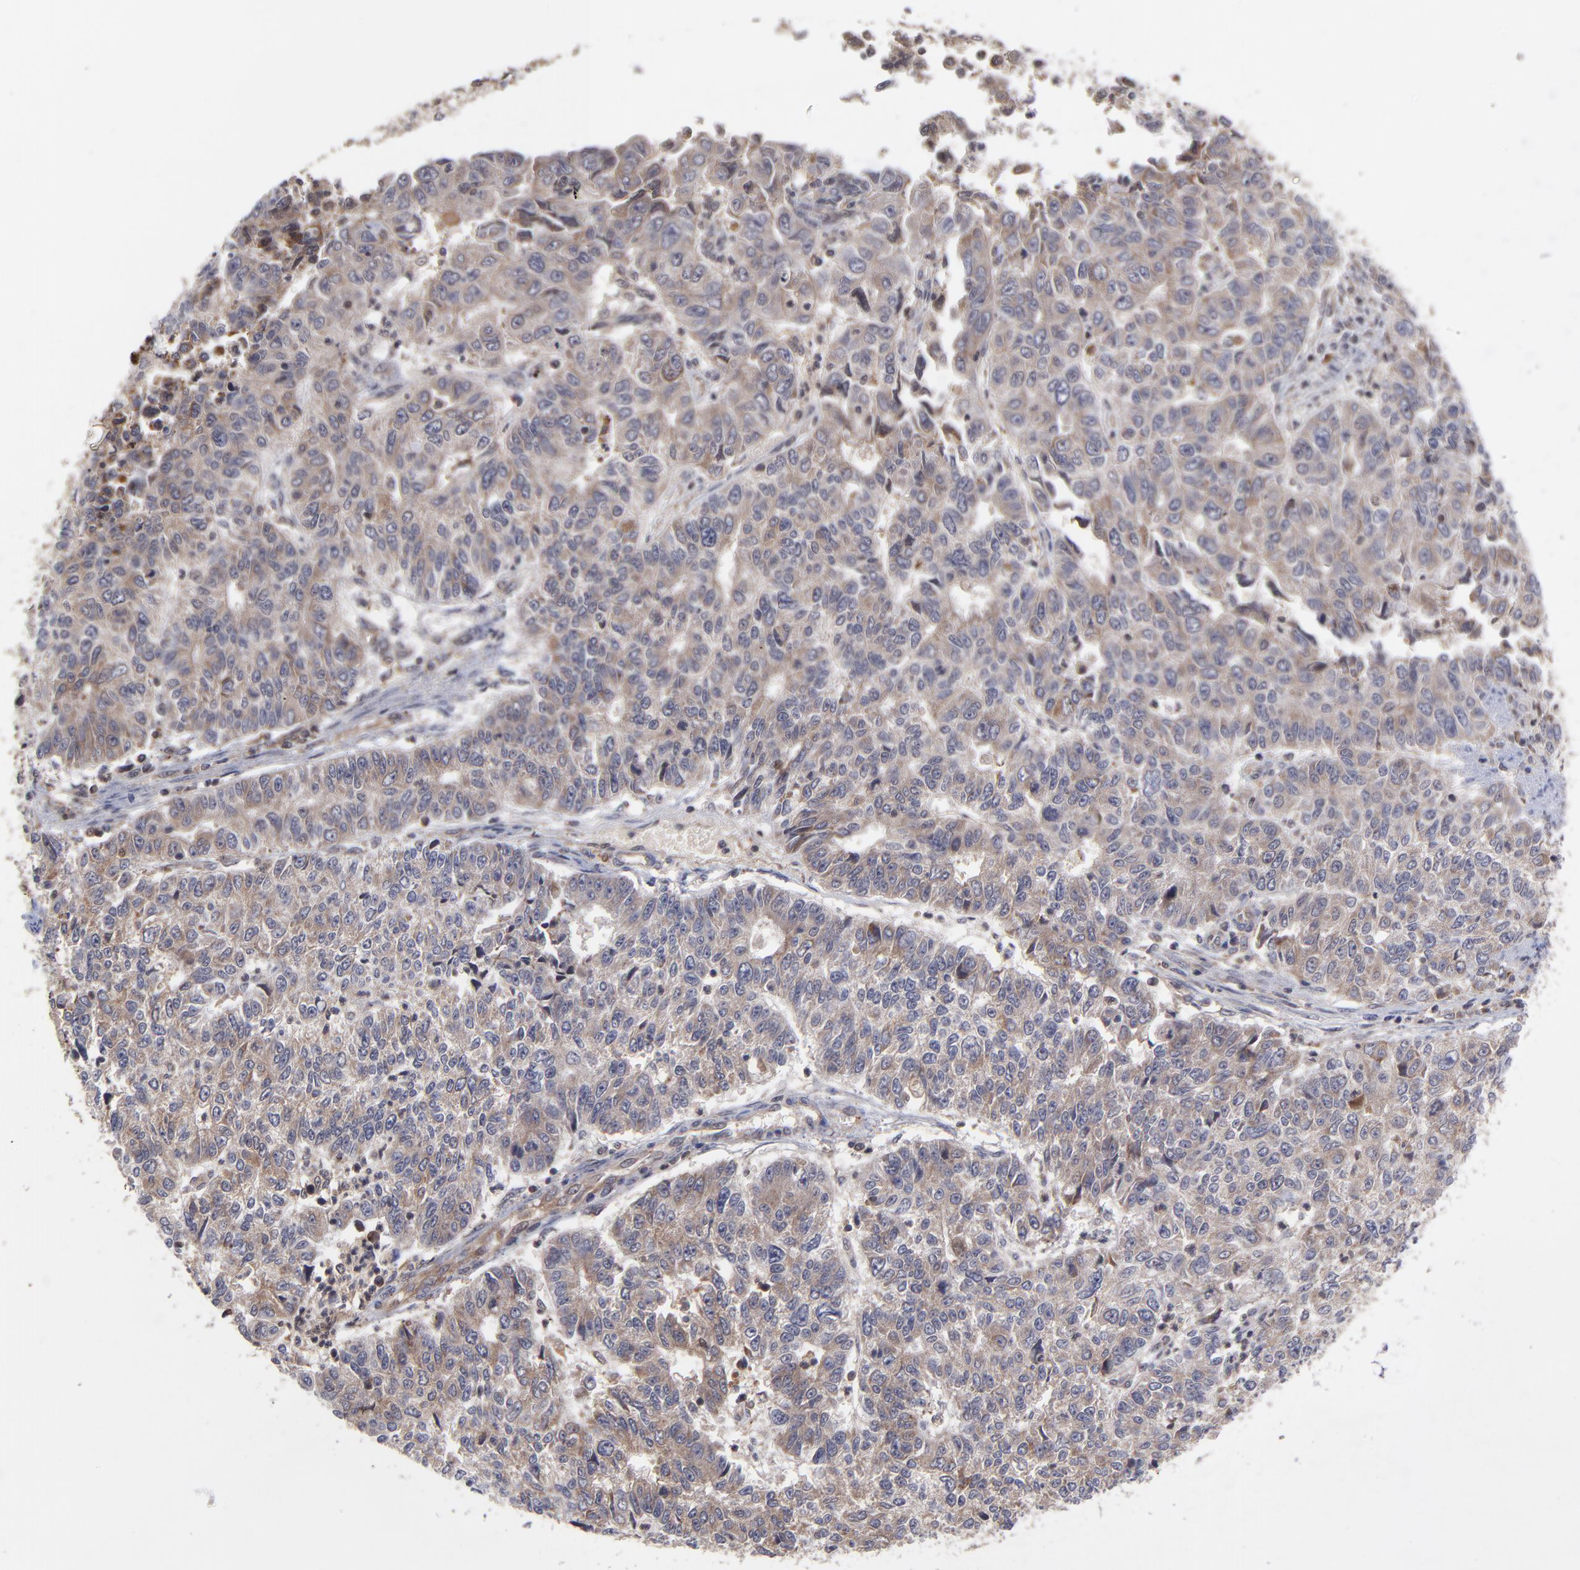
{"staining": {"intensity": "moderate", "quantity": "25%-75%", "location": "nuclear"}, "tissue": "endometrial cancer", "cell_type": "Tumor cells", "image_type": "cancer", "snomed": [{"axis": "morphology", "description": "Adenocarcinoma, NOS"}, {"axis": "topography", "description": "Endometrium"}], "caption": "Protein expression analysis of human endometrial cancer reveals moderate nuclear positivity in approximately 25%-75% of tumor cells.", "gene": "UBE2L6", "patient": {"sex": "female", "age": 42}}